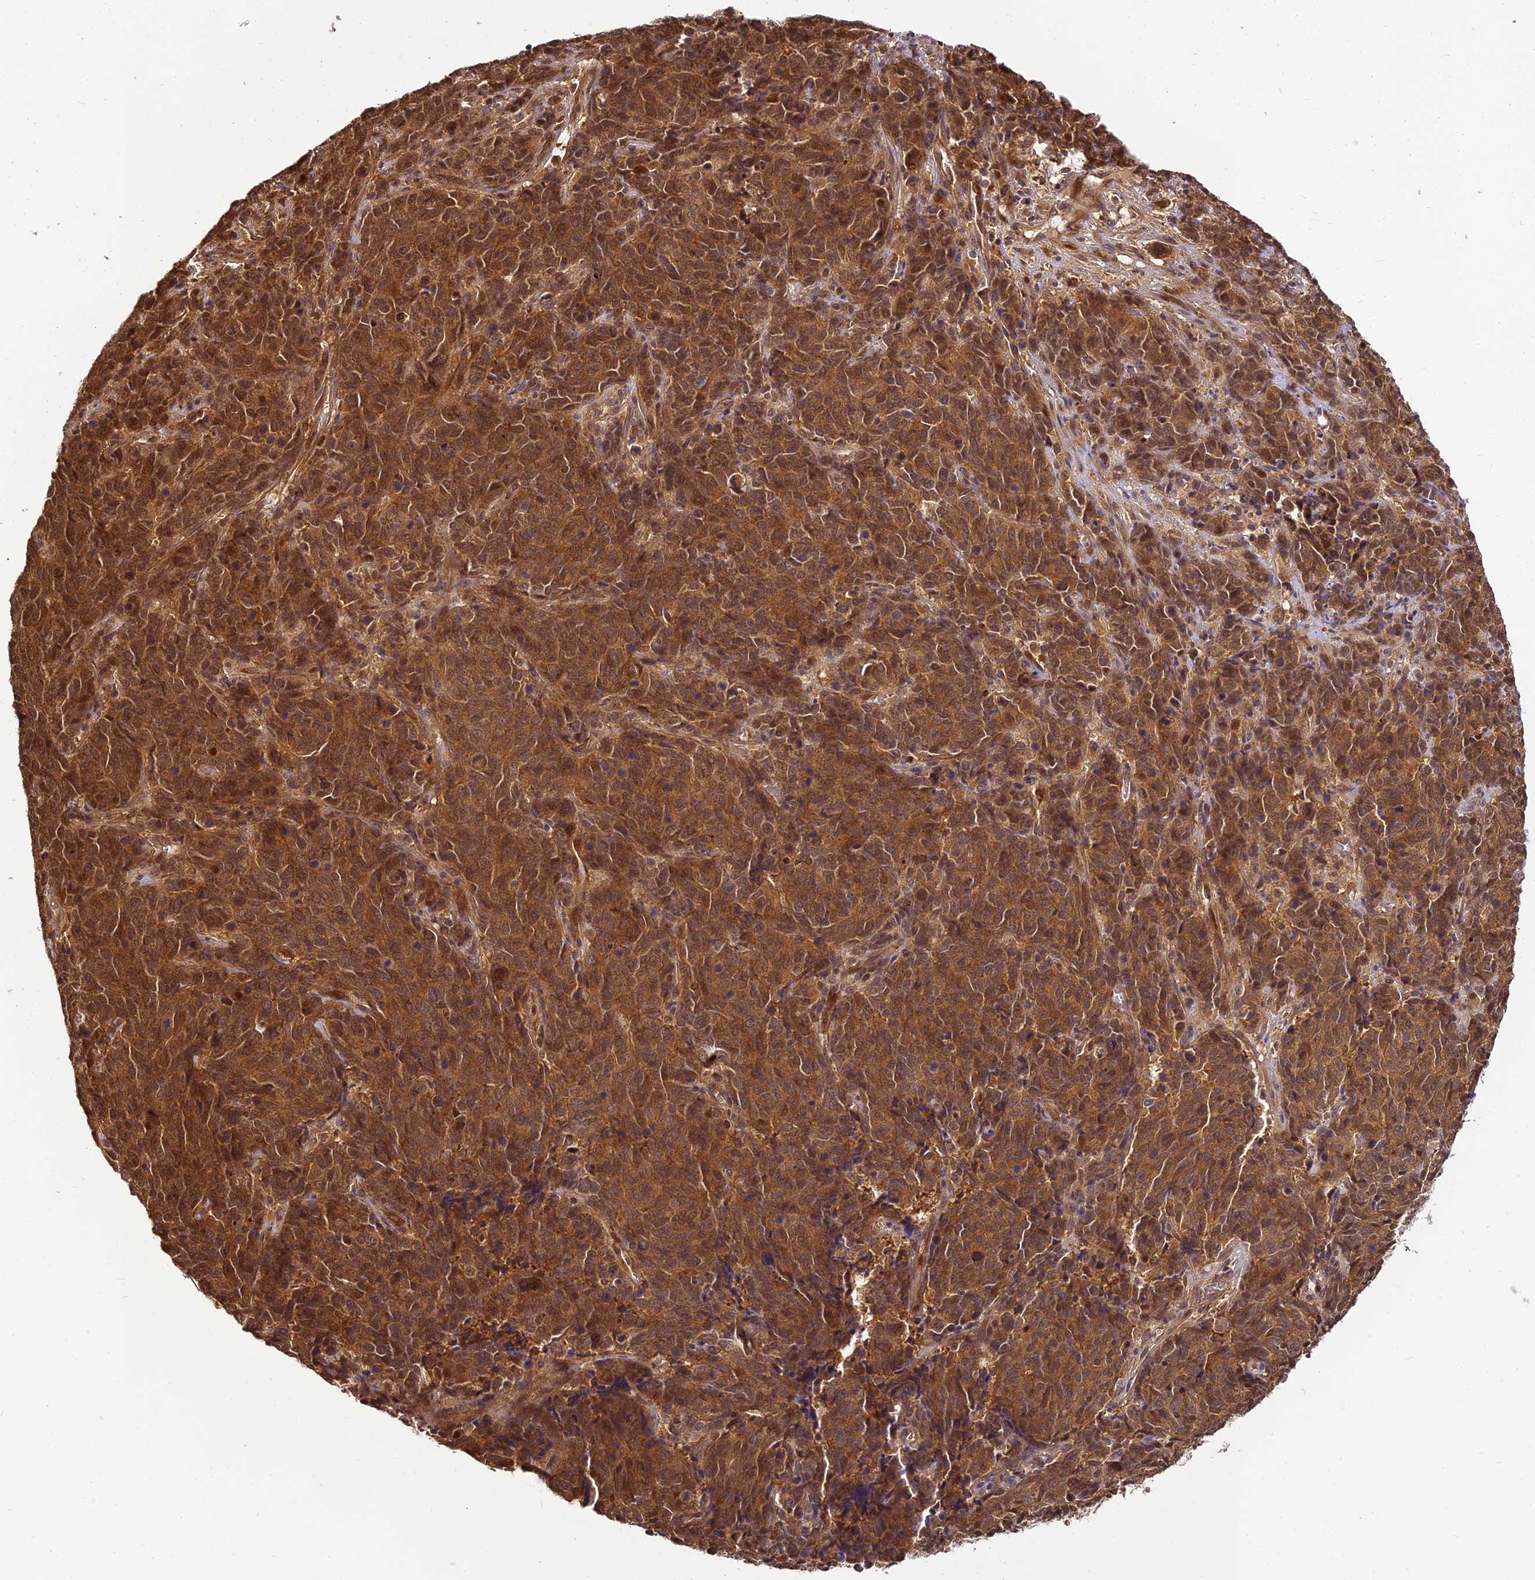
{"staining": {"intensity": "strong", "quantity": ">75%", "location": "cytoplasmic/membranous,nuclear"}, "tissue": "cervical cancer", "cell_type": "Tumor cells", "image_type": "cancer", "snomed": [{"axis": "morphology", "description": "Squamous cell carcinoma, NOS"}, {"axis": "topography", "description": "Cervix"}], "caption": "Cervical cancer (squamous cell carcinoma) tissue displays strong cytoplasmic/membranous and nuclear staining in approximately >75% of tumor cells", "gene": "BCDIN3D", "patient": {"sex": "female", "age": 60}}